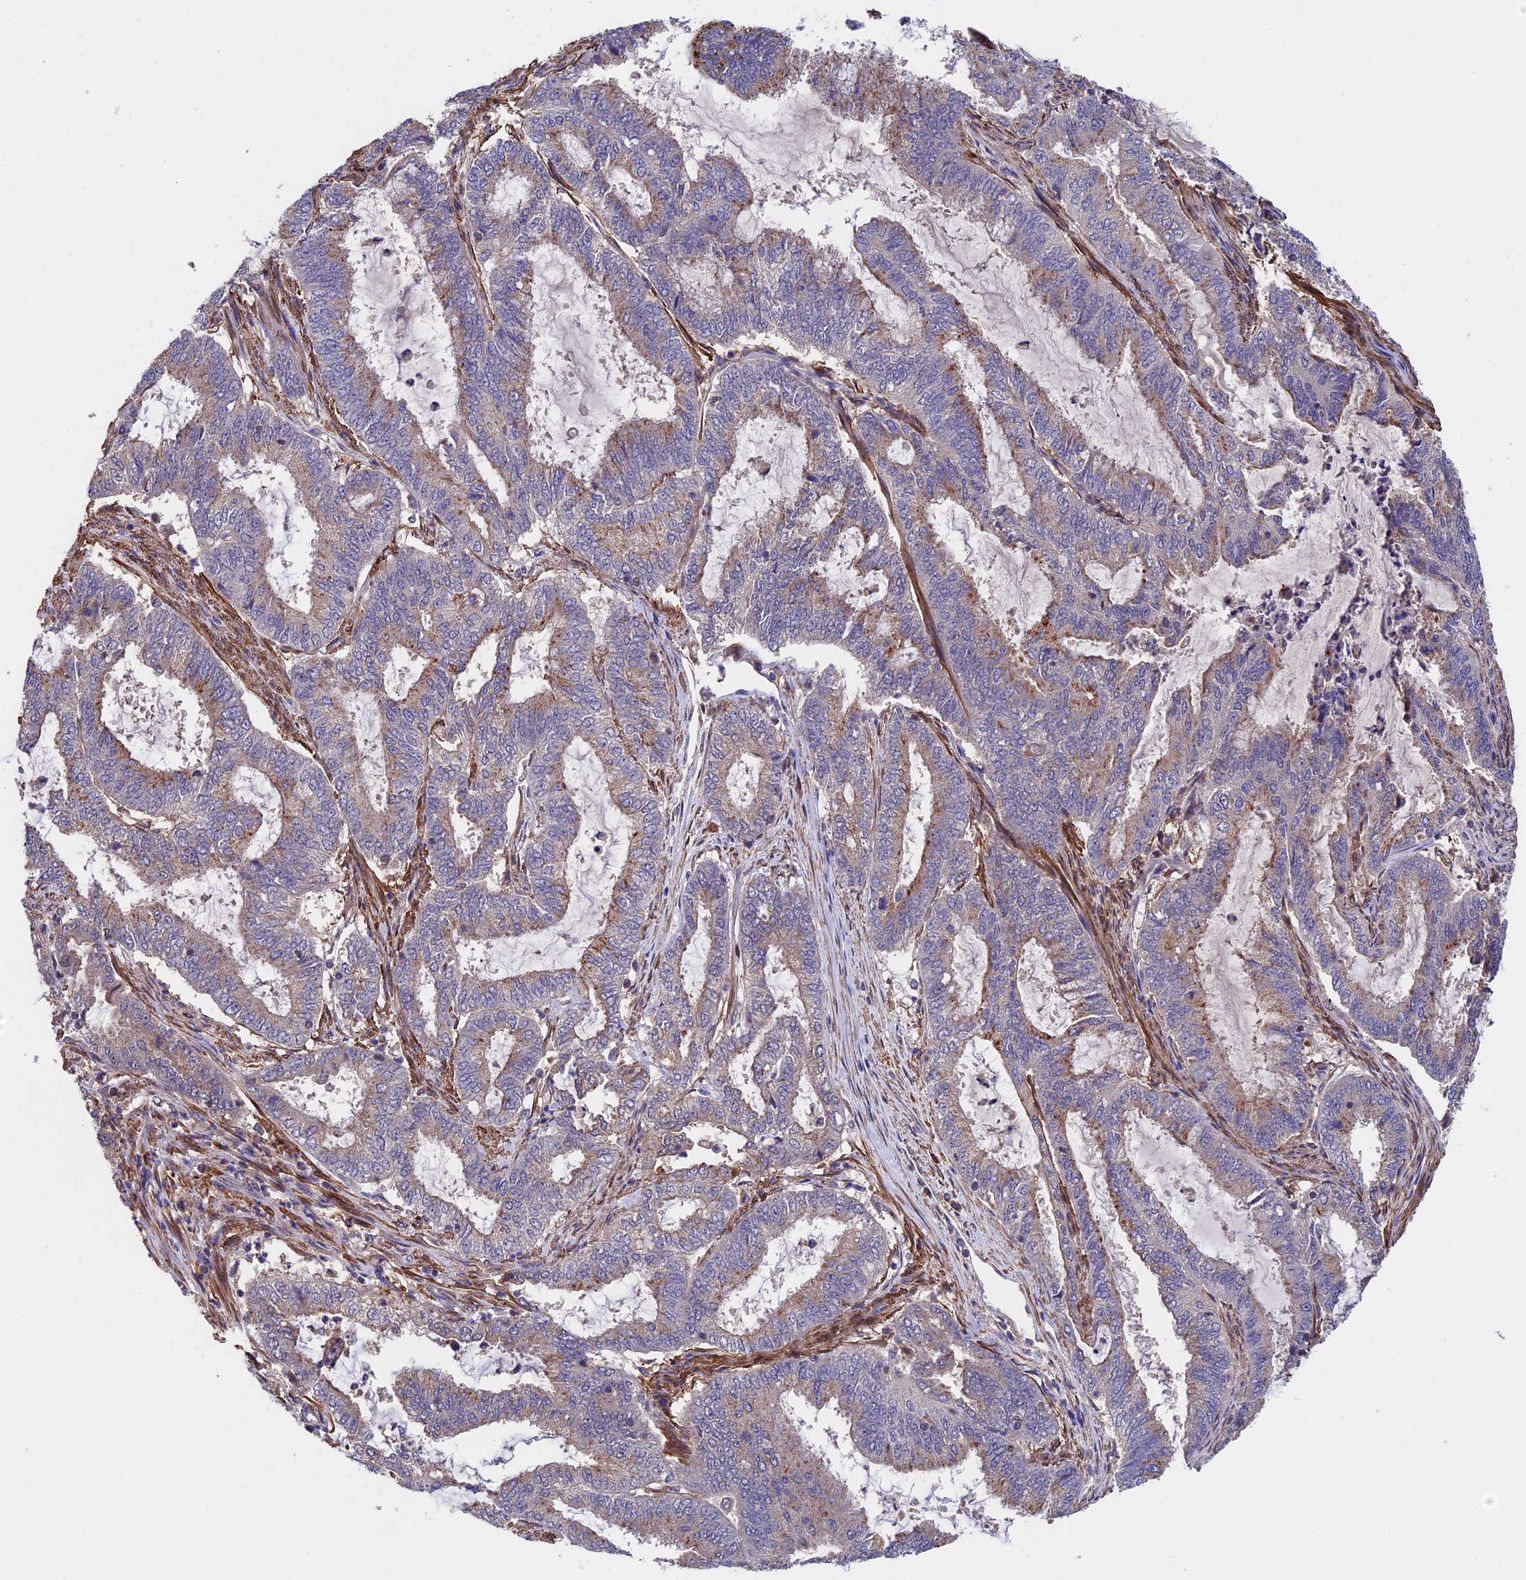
{"staining": {"intensity": "weak", "quantity": "25%-75%", "location": "cytoplasmic/membranous"}, "tissue": "endometrial cancer", "cell_type": "Tumor cells", "image_type": "cancer", "snomed": [{"axis": "morphology", "description": "Adenocarcinoma, NOS"}, {"axis": "topography", "description": "Endometrium"}], "caption": "Immunohistochemistry (IHC) histopathology image of human endometrial adenocarcinoma stained for a protein (brown), which shows low levels of weak cytoplasmic/membranous positivity in about 25%-75% of tumor cells.", "gene": "SLC9A5", "patient": {"sex": "female", "age": 51}}